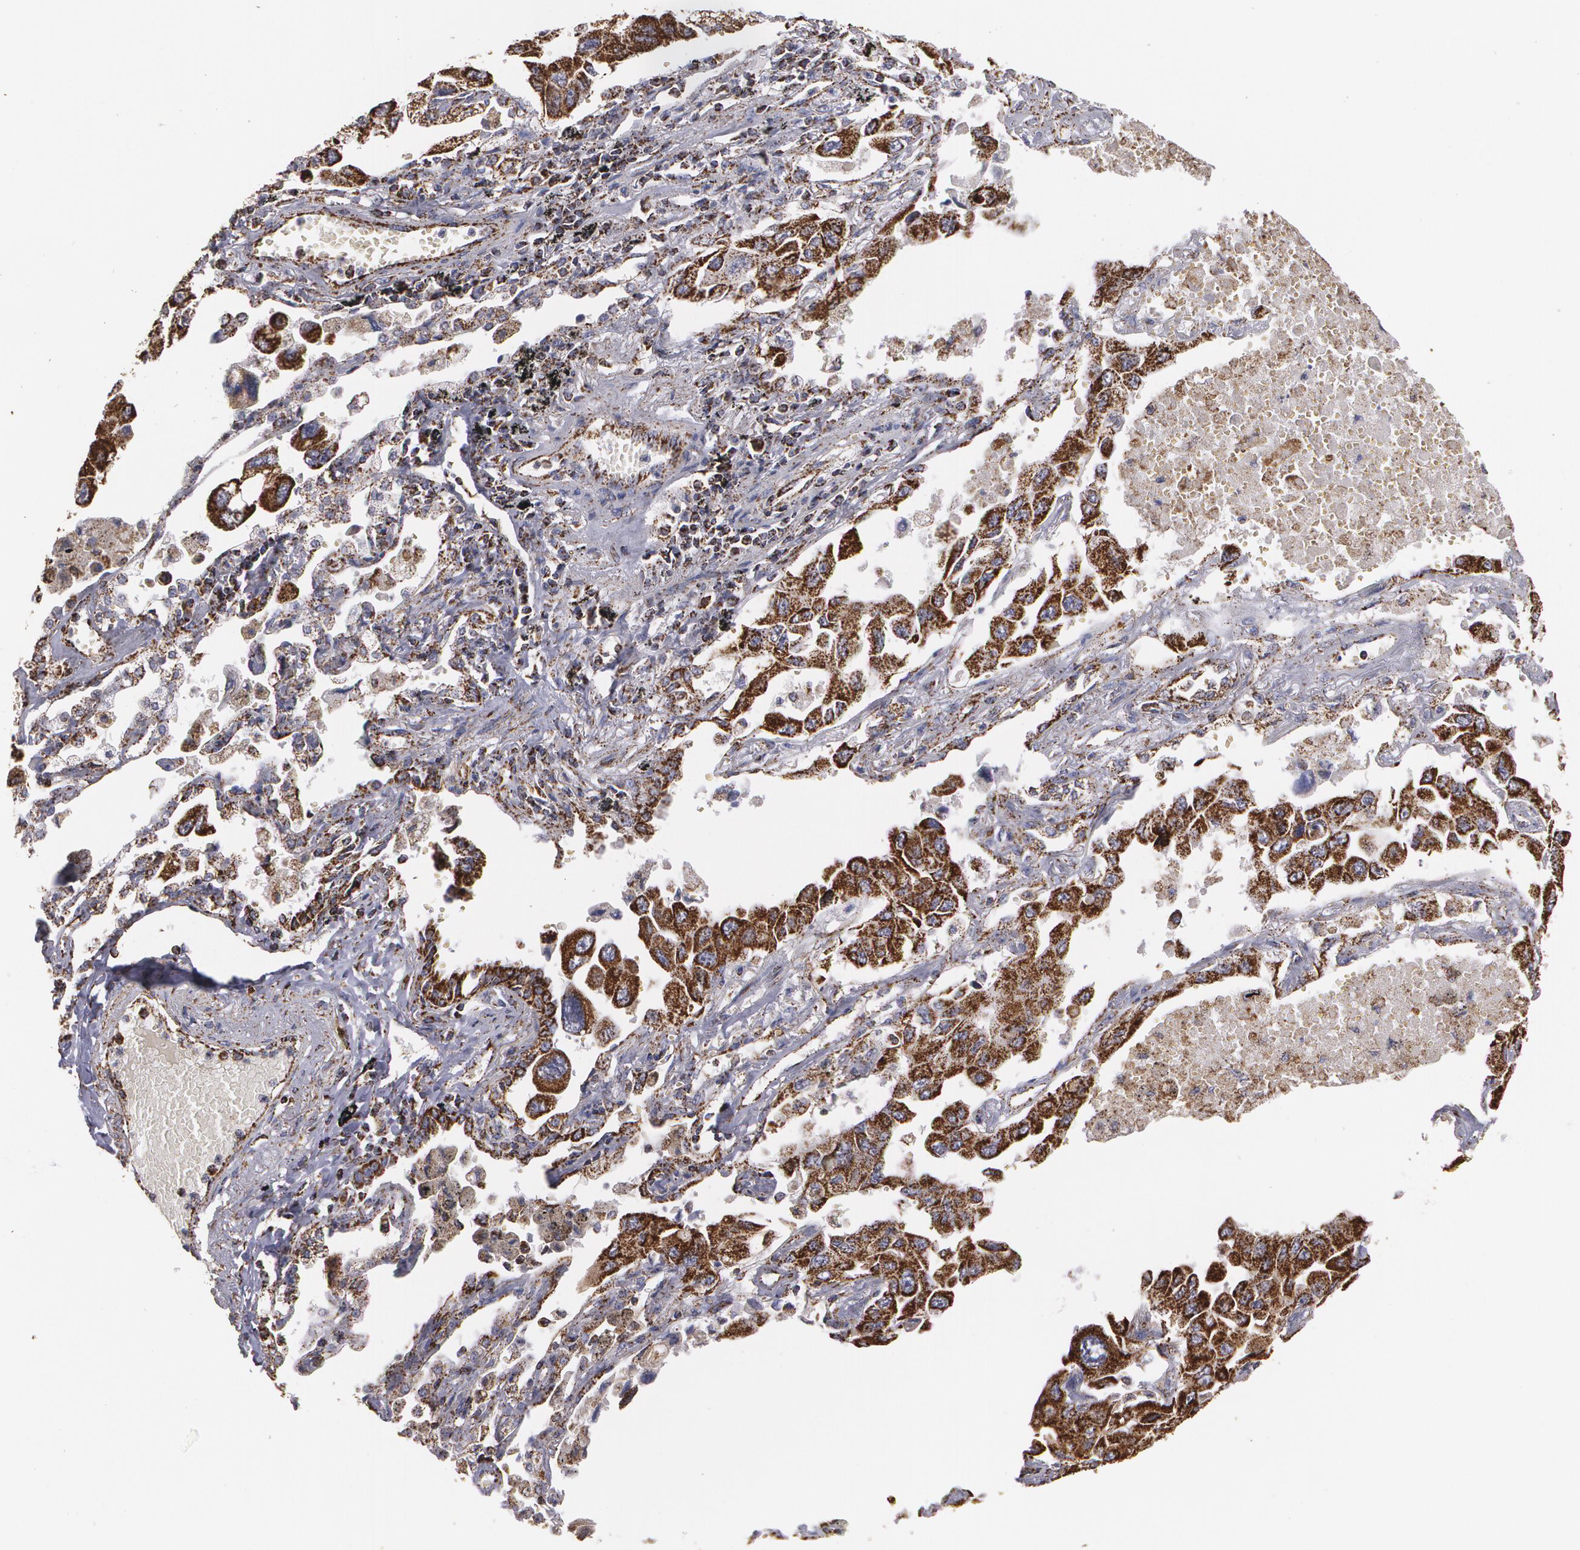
{"staining": {"intensity": "strong", "quantity": ">75%", "location": "cytoplasmic/membranous"}, "tissue": "lung cancer", "cell_type": "Tumor cells", "image_type": "cancer", "snomed": [{"axis": "morphology", "description": "Adenocarcinoma, NOS"}, {"axis": "topography", "description": "Lung"}], "caption": "Immunohistochemical staining of human adenocarcinoma (lung) reveals high levels of strong cytoplasmic/membranous staining in approximately >75% of tumor cells.", "gene": "HSPD1", "patient": {"sex": "male", "age": 64}}